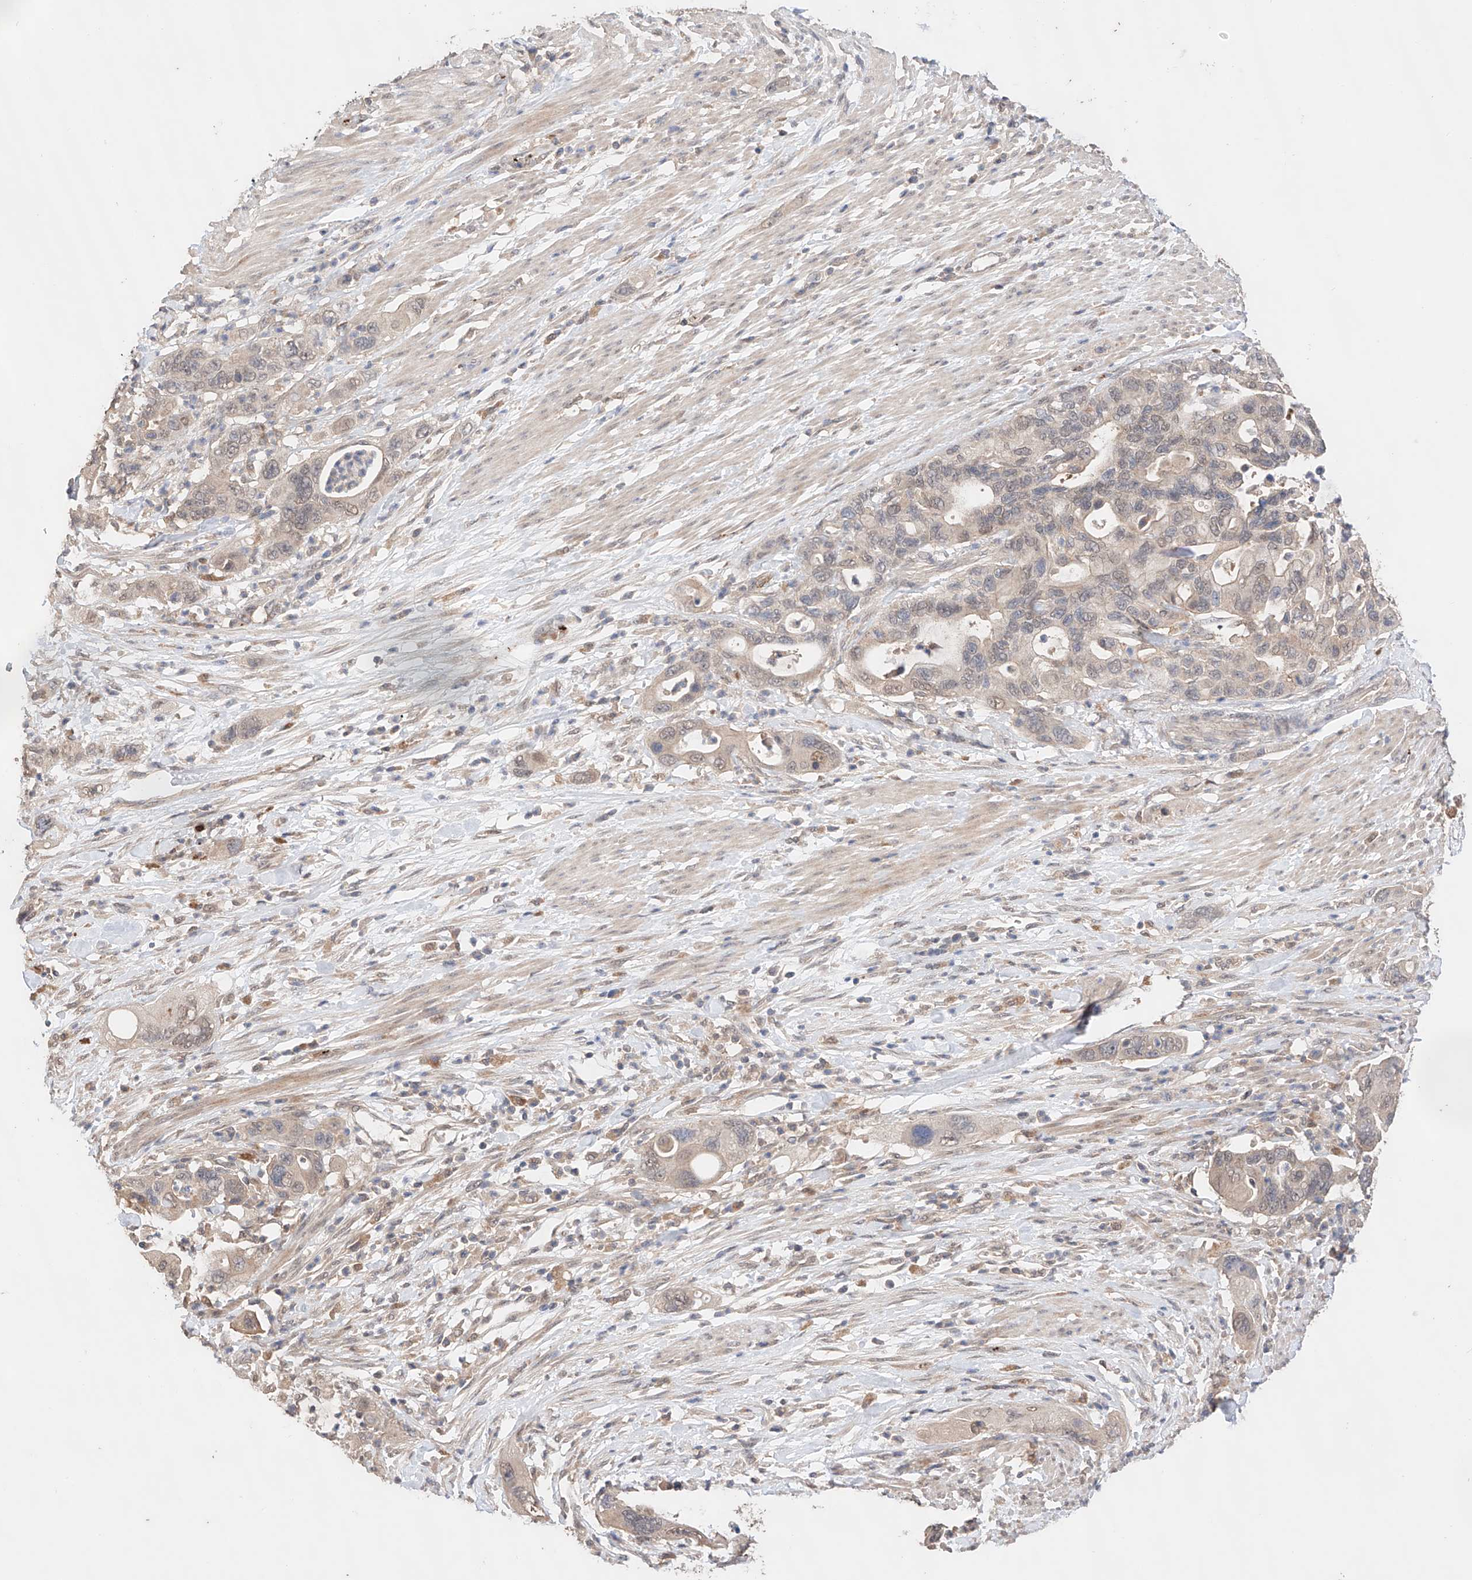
{"staining": {"intensity": "weak", "quantity": "<25%", "location": "cytoplasmic/membranous,nuclear"}, "tissue": "pancreatic cancer", "cell_type": "Tumor cells", "image_type": "cancer", "snomed": [{"axis": "morphology", "description": "Adenocarcinoma, NOS"}, {"axis": "topography", "description": "Pancreas"}], "caption": "Pancreatic cancer was stained to show a protein in brown. There is no significant staining in tumor cells. Brightfield microscopy of IHC stained with DAB (brown) and hematoxylin (blue), captured at high magnification.", "gene": "ZFHX2", "patient": {"sex": "female", "age": 71}}